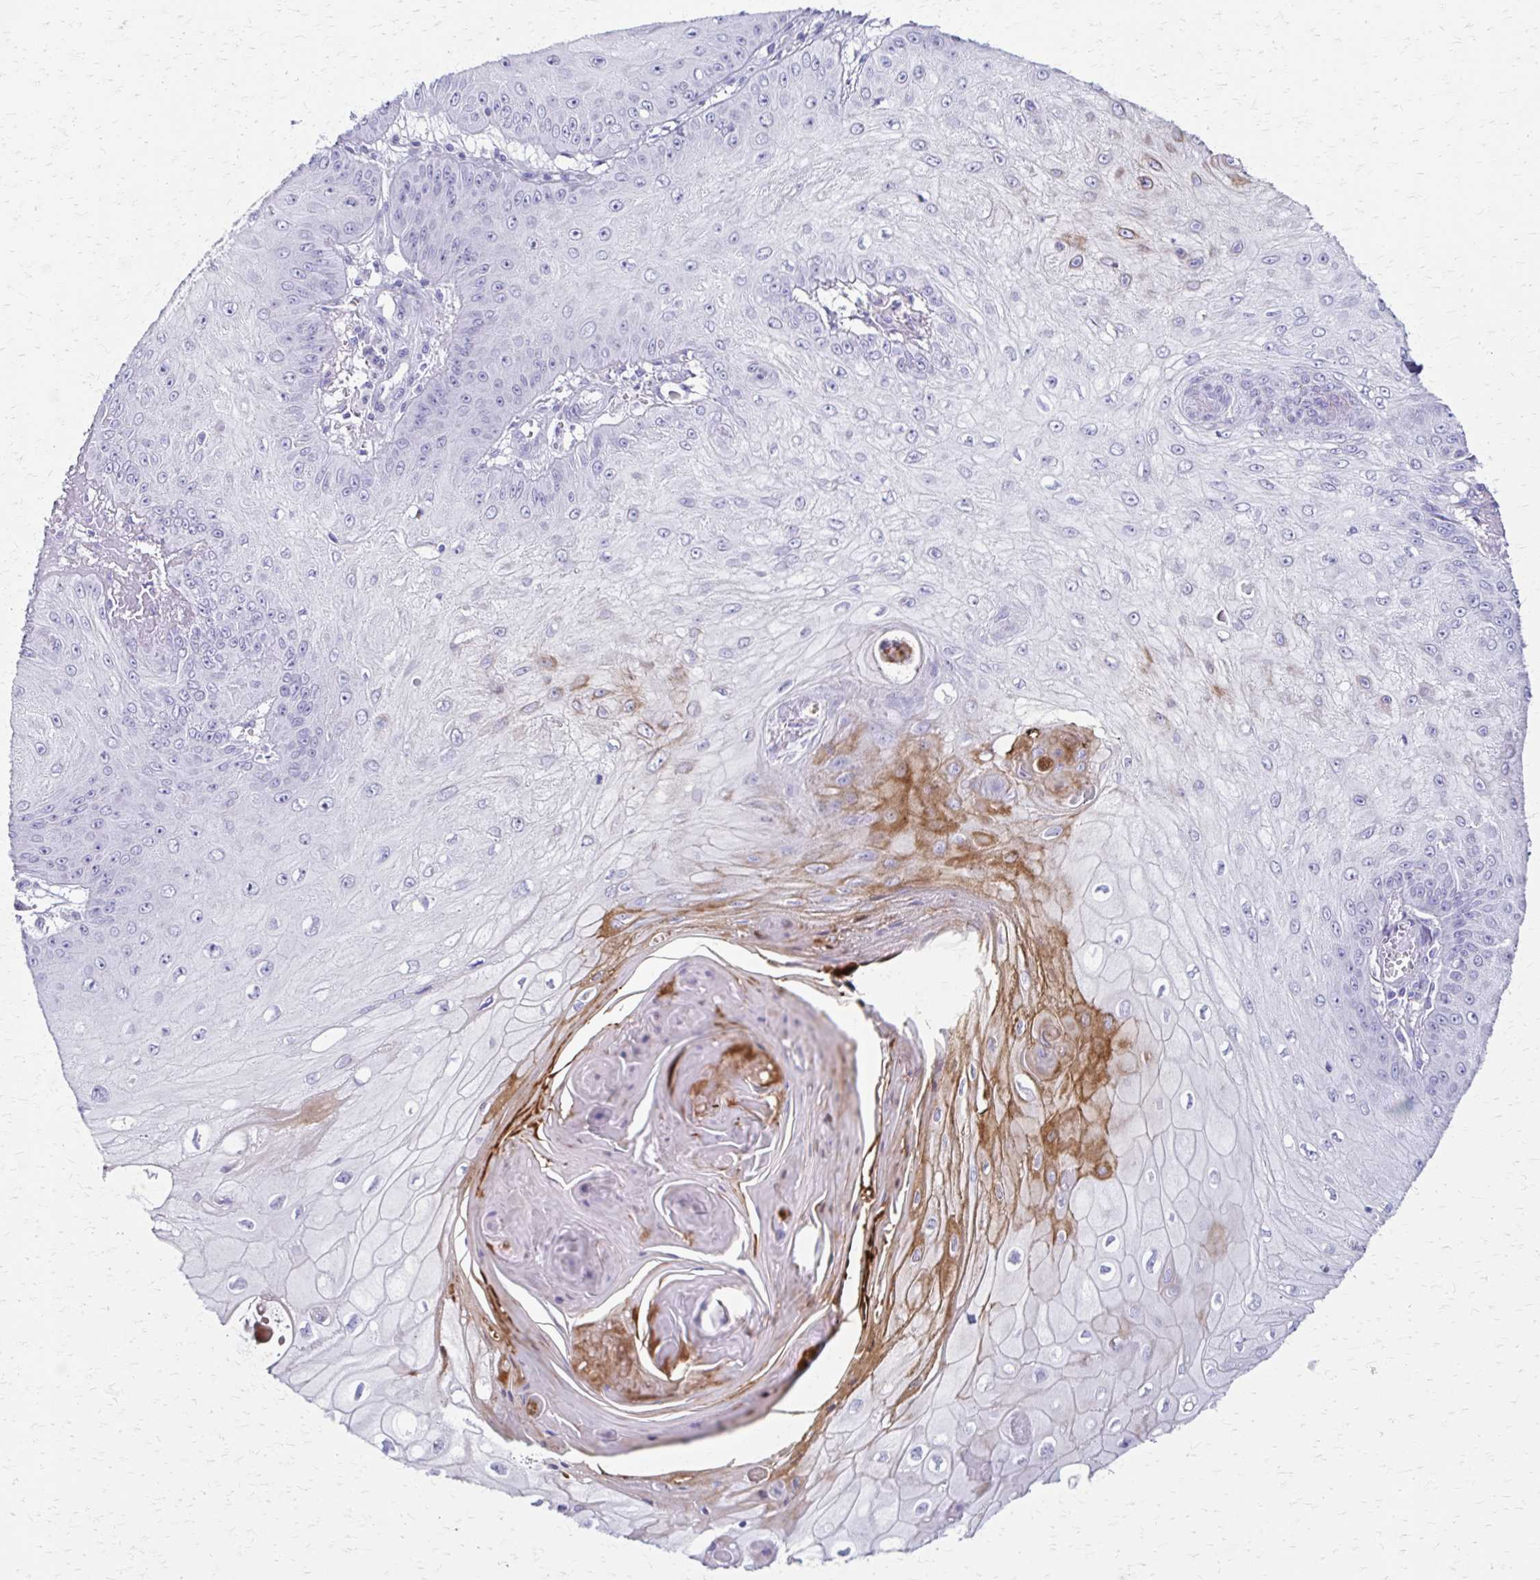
{"staining": {"intensity": "weak", "quantity": "<25%", "location": "cytoplasmic/membranous"}, "tissue": "skin cancer", "cell_type": "Tumor cells", "image_type": "cancer", "snomed": [{"axis": "morphology", "description": "Squamous cell carcinoma, NOS"}, {"axis": "topography", "description": "Skin"}], "caption": "Image shows no protein staining in tumor cells of skin squamous cell carcinoma tissue.", "gene": "ZSCAN5B", "patient": {"sex": "male", "age": 70}}